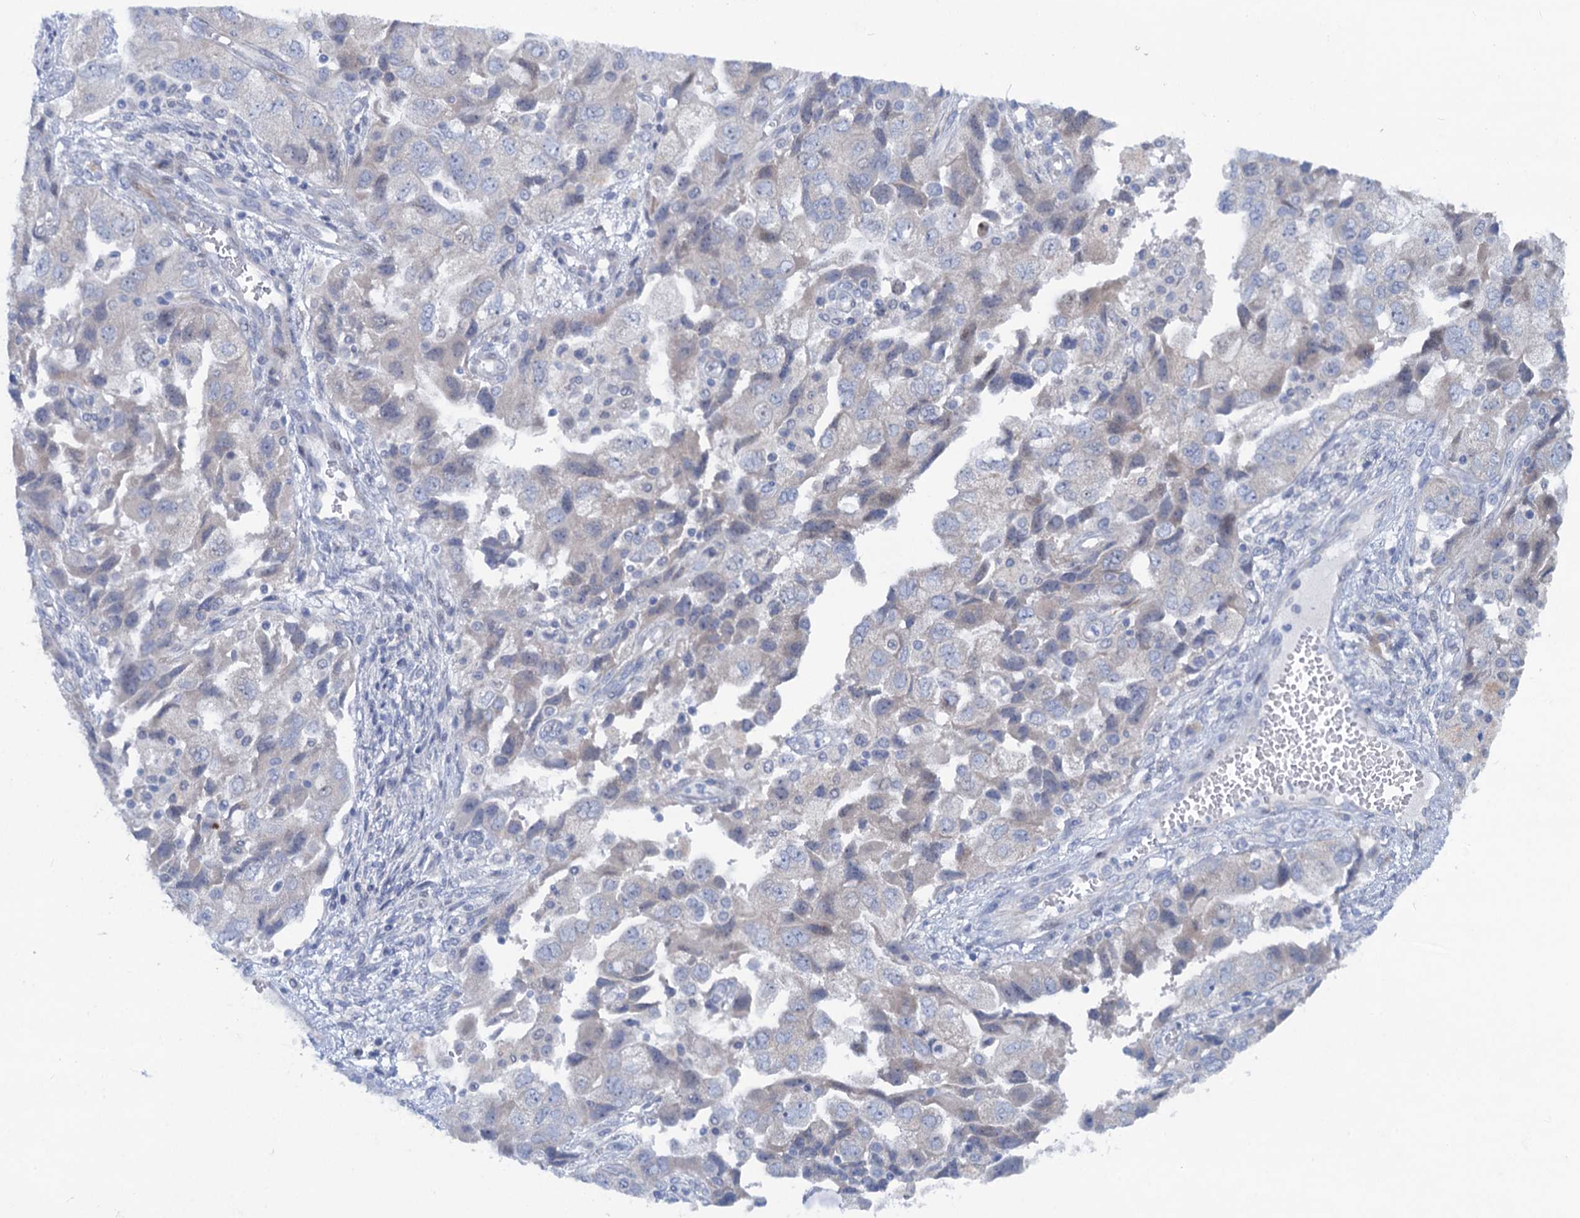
{"staining": {"intensity": "negative", "quantity": "none", "location": "none"}, "tissue": "ovarian cancer", "cell_type": "Tumor cells", "image_type": "cancer", "snomed": [{"axis": "morphology", "description": "Carcinoma, NOS"}, {"axis": "morphology", "description": "Cystadenocarcinoma, serous, NOS"}, {"axis": "topography", "description": "Ovary"}], "caption": "Tumor cells show no significant positivity in ovarian cancer (carcinoma).", "gene": "QPCTL", "patient": {"sex": "female", "age": 69}}